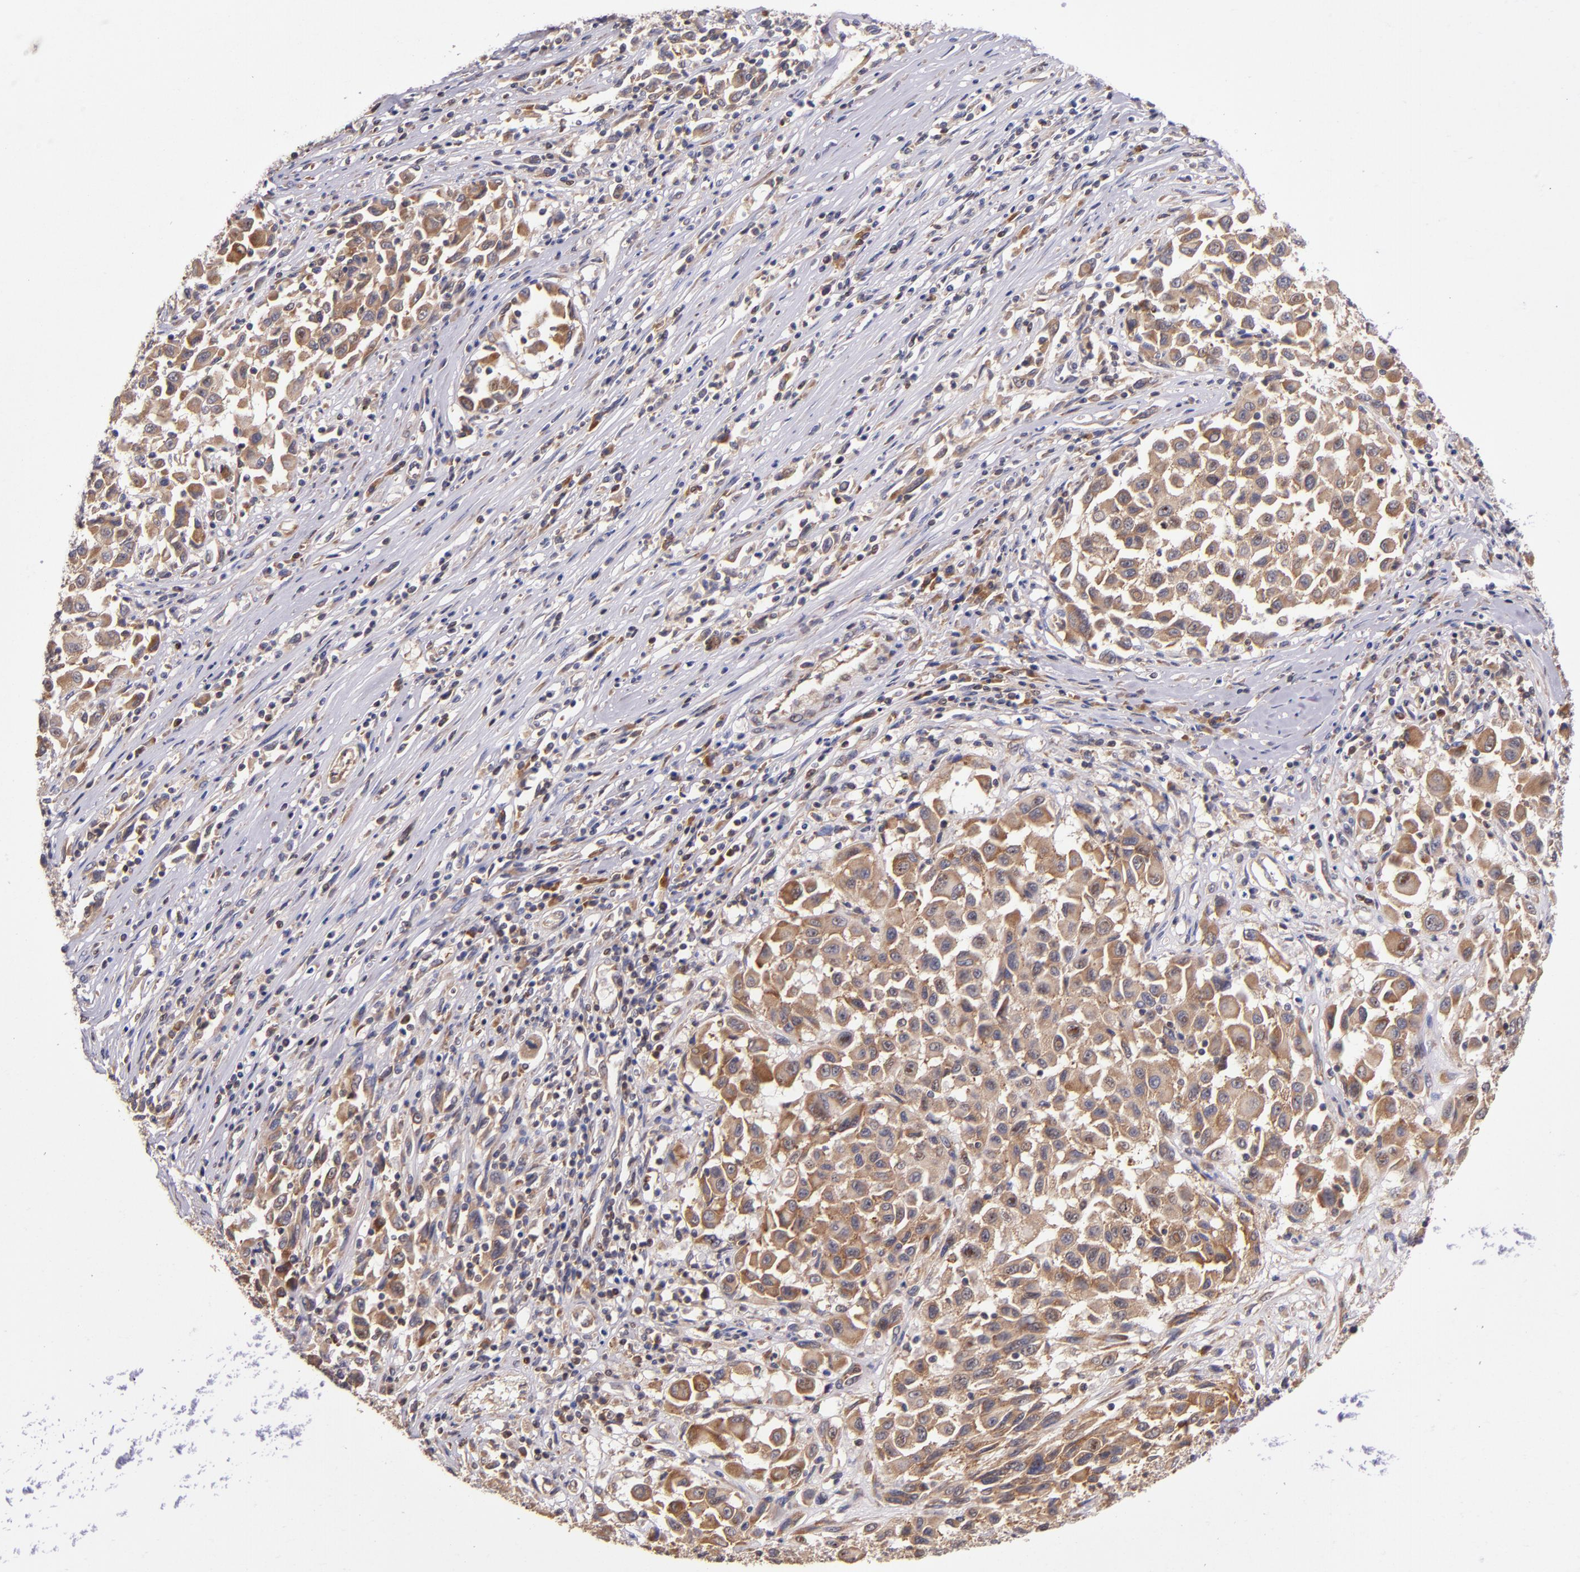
{"staining": {"intensity": "moderate", "quantity": ">75%", "location": "cytoplasmic/membranous"}, "tissue": "melanoma", "cell_type": "Tumor cells", "image_type": "cancer", "snomed": [{"axis": "morphology", "description": "Malignant melanoma, Metastatic site"}, {"axis": "topography", "description": "Lymph node"}], "caption": "Immunohistochemical staining of human melanoma demonstrates moderate cytoplasmic/membranous protein expression in approximately >75% of tumor cells.", "gene": "EIF4ENIF1", "patient": {"sex": "male", "age": 61}}